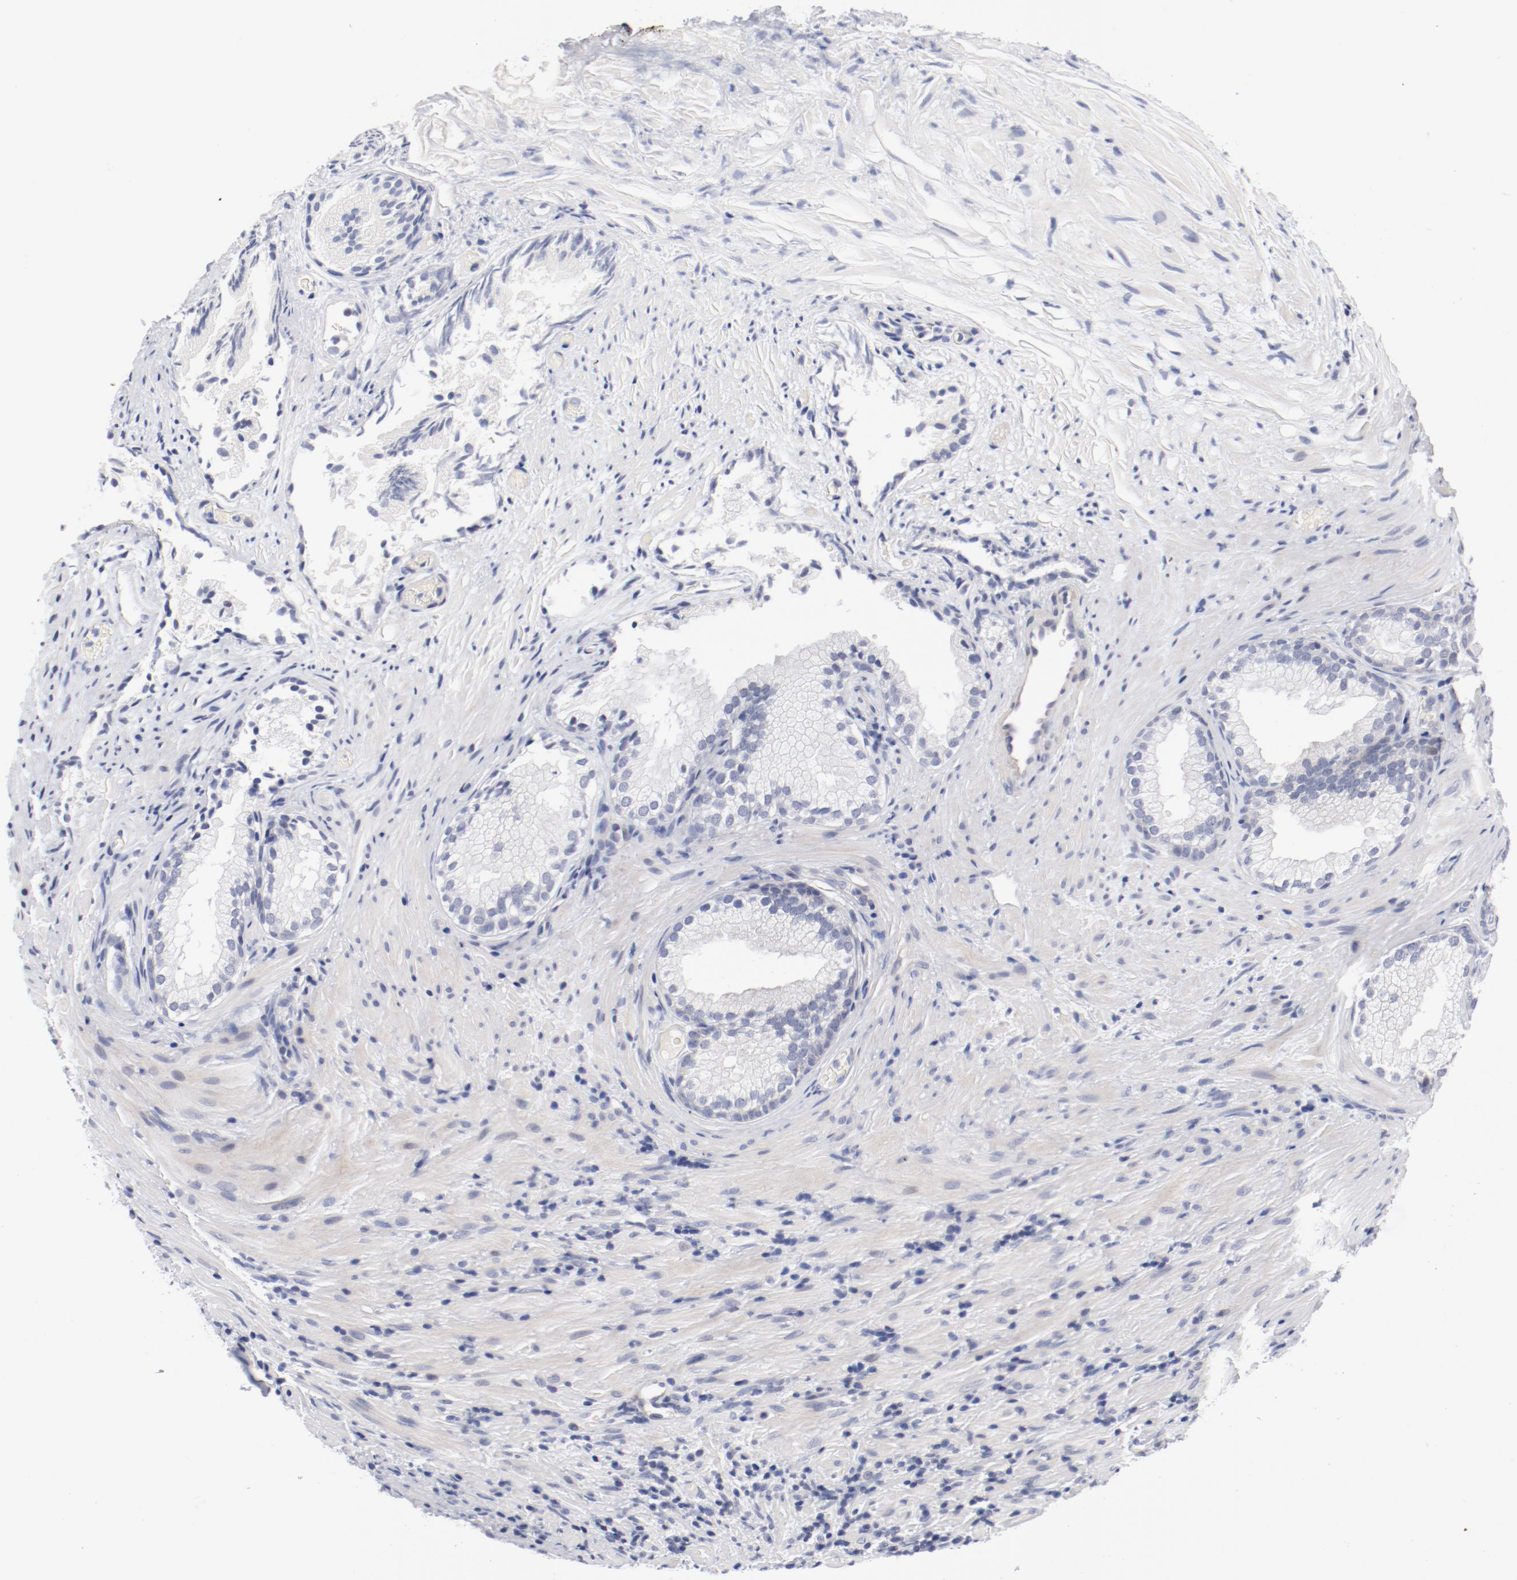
{"staining": {"intensity": "negative", "quantity": "none", "location": "none"}, "tissue": "prostate", "cell_type": "Glandular cells", "image_type": "normal", "snomed": [{"axis": "morphology", "description": "Normal tissue, NOS"}, {"axis": "topography", "description": "Prostate"}], "caption": "Prostate stained for a protein using IHC reveals no expression glandular cells.", "gene": "KCNK13", "patient": {"sex": "male", "age": 76}}